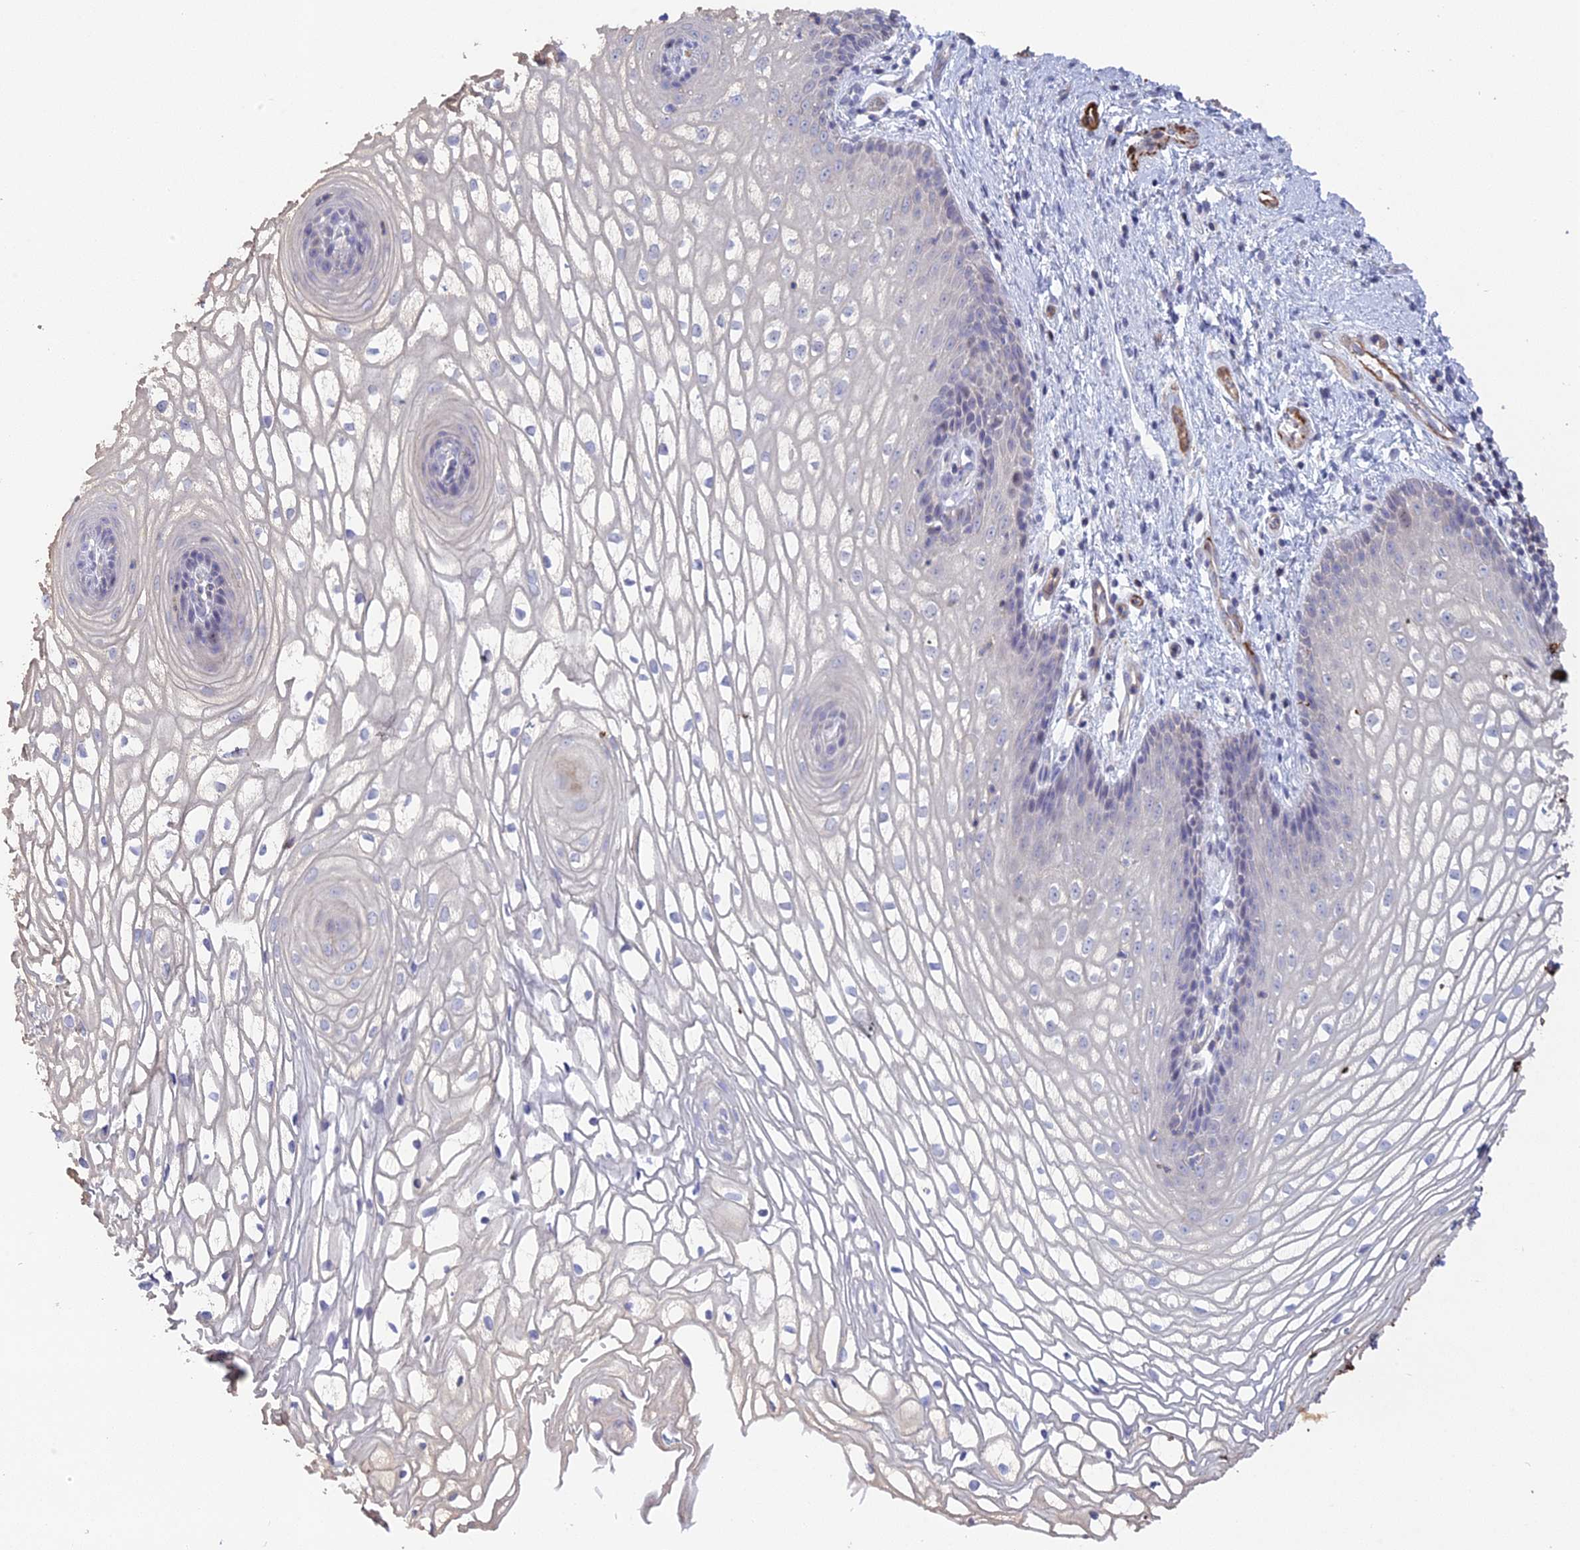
{"staining": {"intensity": "negative", "quantity": "none", "location": "none"}, "tissue": "vagina", "cell_type": "Squamous epithelial cells", "image_type": "normal", "snomed": [{"axis": "morphology", "description": "Normal tissue, NOS"}, {"axis": "topography", "description": "Vagina"}], "caption": "This is a histopathology image of IHC staining of unremarkable vagina, which shows no expression in squamous epithelial cells.", "gene": "CCDC154", "patient": {"sex": "female", "age": 34}}